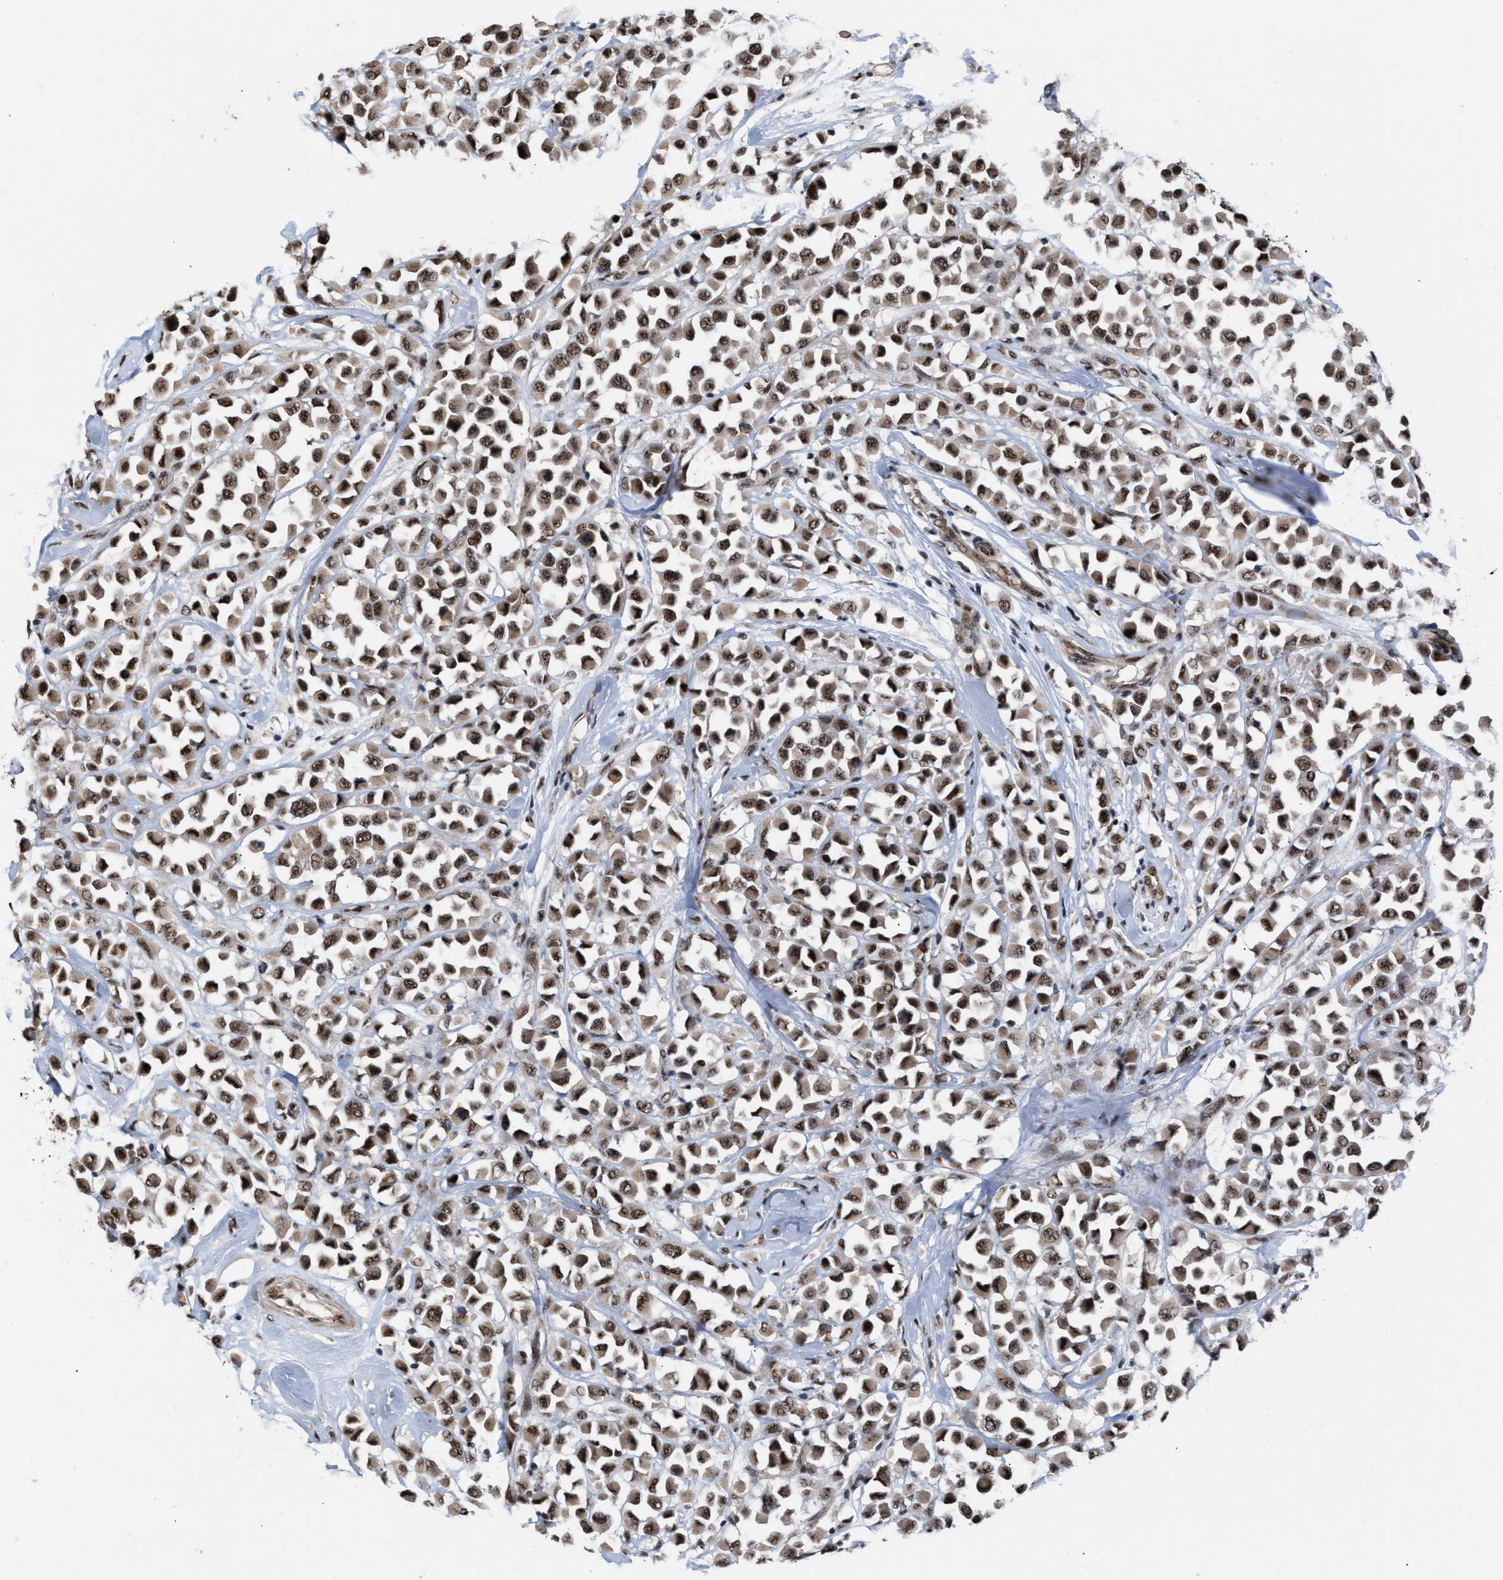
{"staining": {"intensity": "strong", "quantity": ">75%", "location": "nuclear"}, "tissue": "breast cancer", "cell_type": "Tumor cells", "image_type": "cancer", "snomed": [{"axis": "morphology", "description": "Duct carcinoma"}, {"axis": "topography", "description": "Breast"}], "caption": "Strong nuclear protein expression is appreciated in about >75% of tumor cells in breast invasive ductal carcinoma.", "gene": "EIF4A3", "patient": {"sex": "female", "age": 61}}